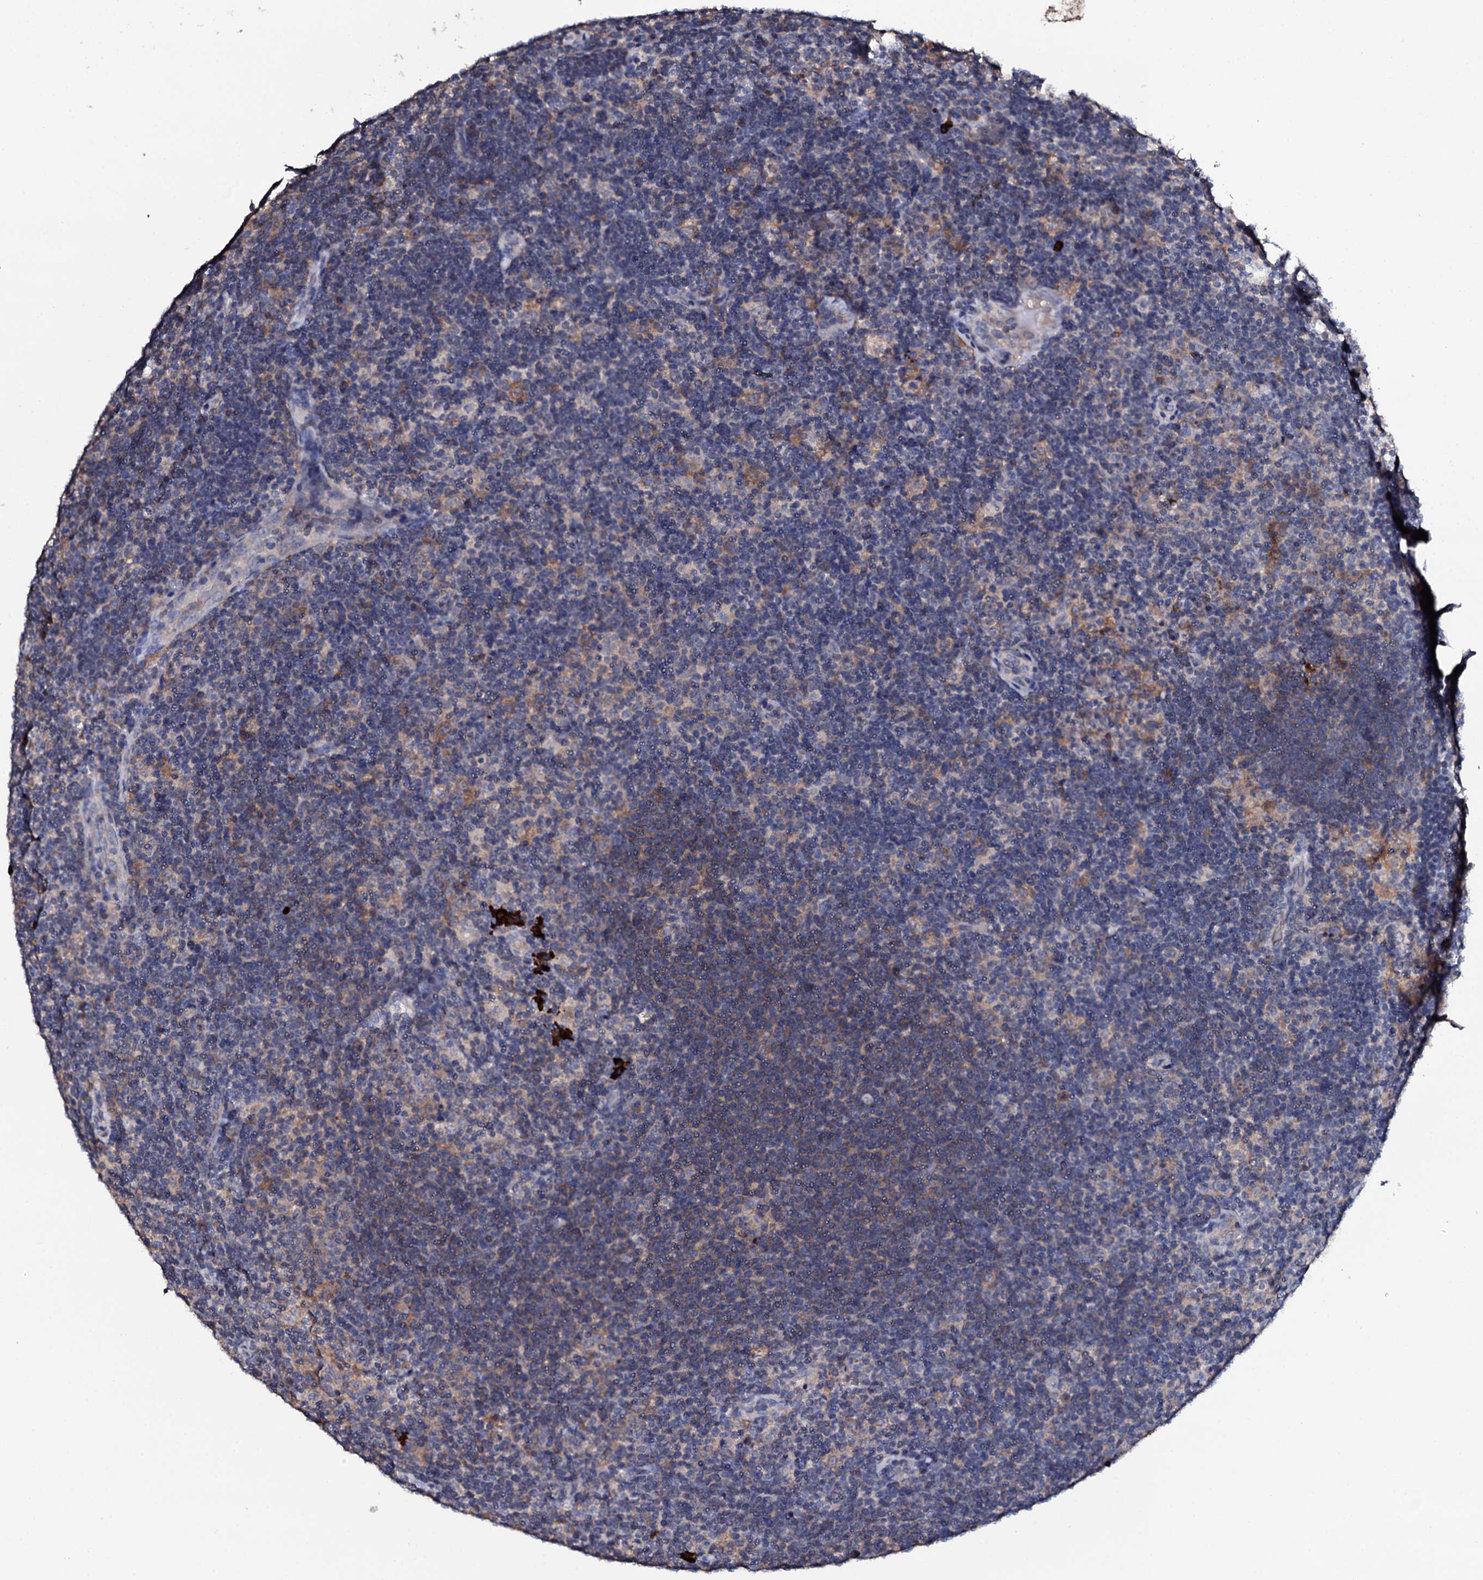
{"staining": {"intensity": "weak", "quantity": "<25%", "location": "cytoplasmic/membranous"}, "tissue": "lymphoma", "cell_type": "Tumor cells", "image_type": "cancer", "snomed": [{"axis": "morphology", "description": "Hodgkin's disease, NOS"}, {"axis": "topography", "description": "Lymph node"}], "caption": "Immunohistochemical staining of human lymphoma displays no significant positivity in tumor cells.", "gene": "TCAF2", "patient": {"sex": "female", "age": 57}}